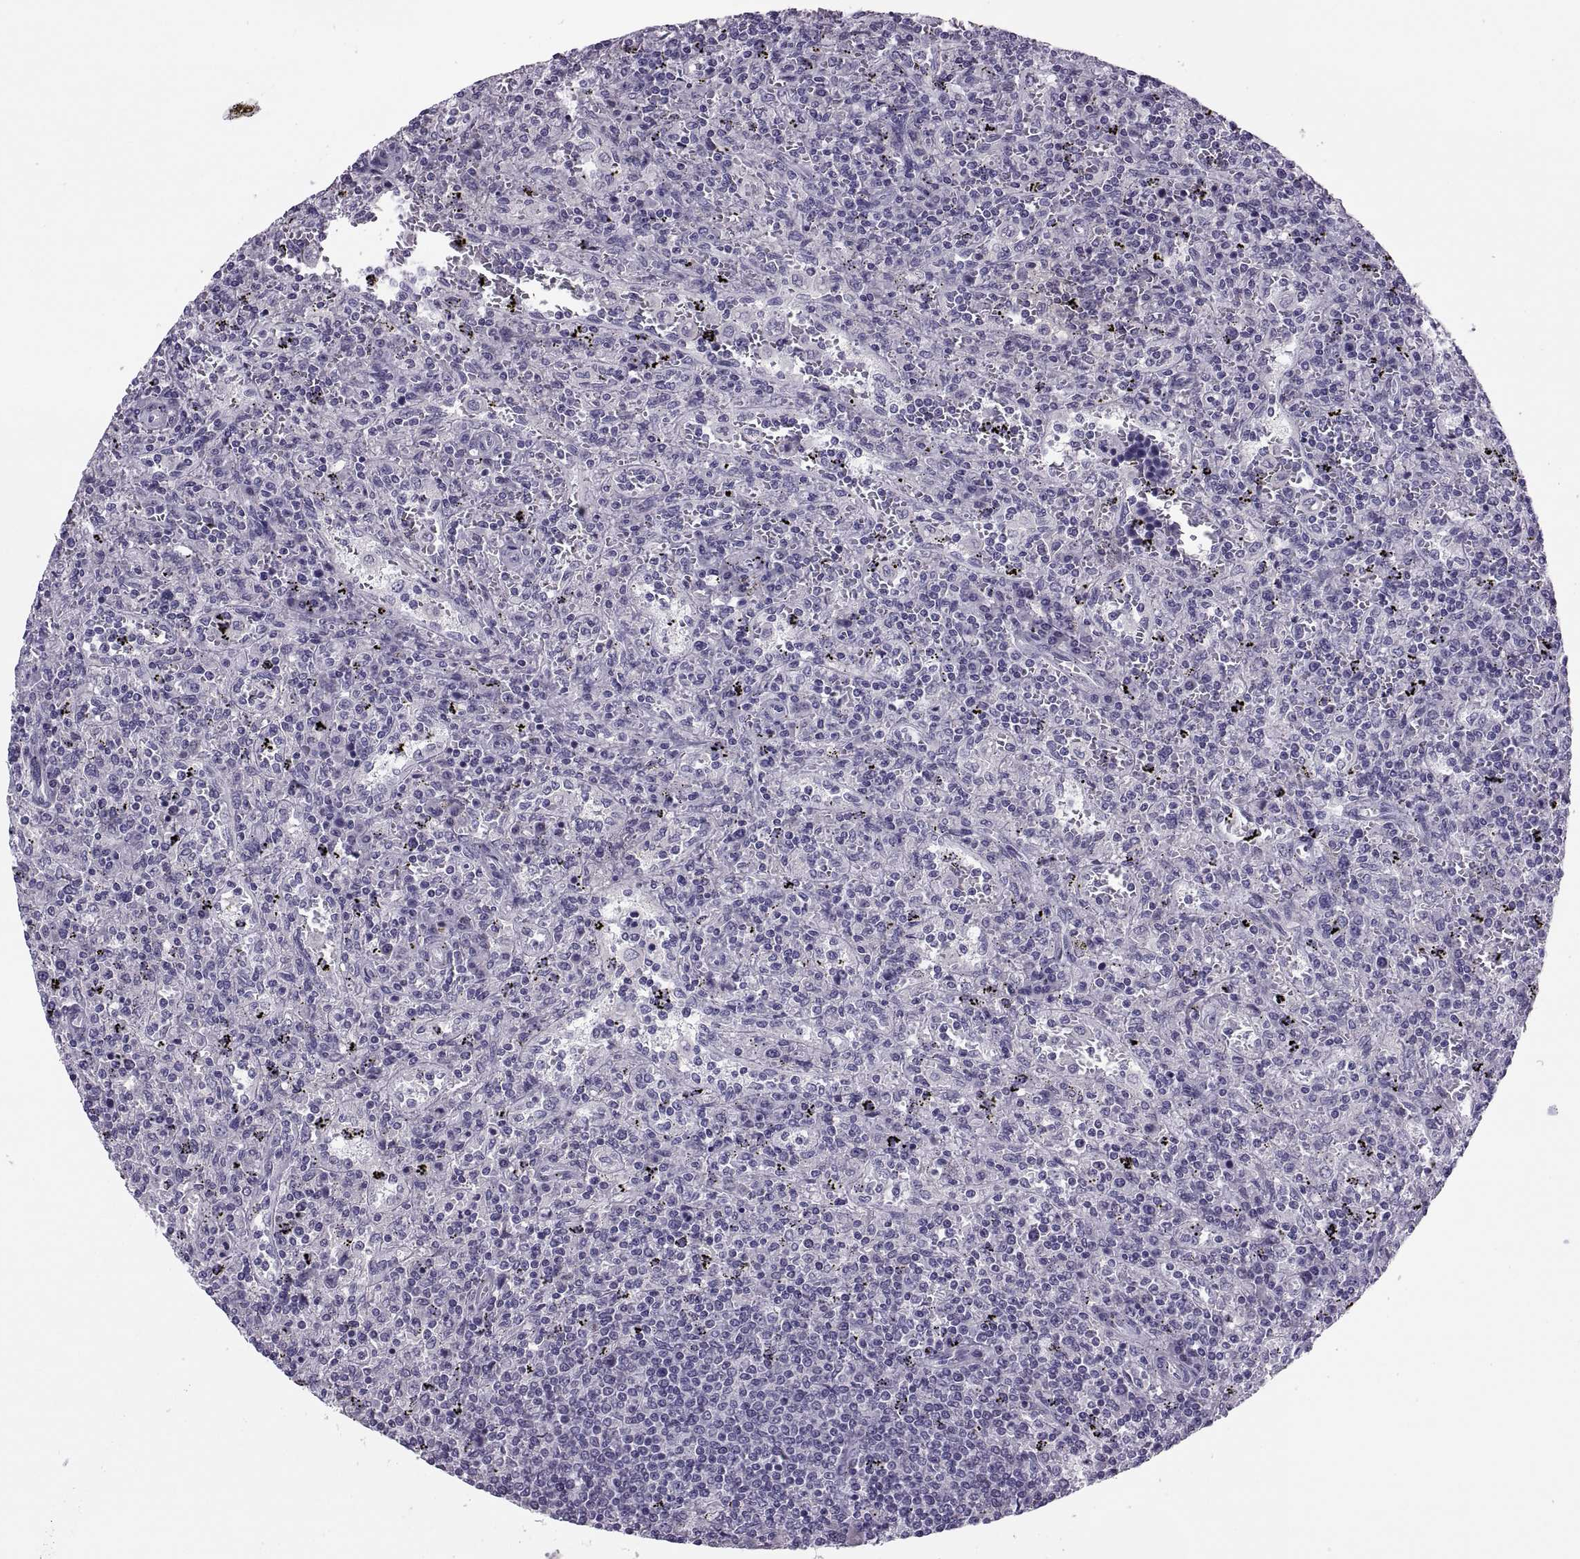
{"staining": {"intensity": "negative", "quantity": "none", "location": "none"}, "tissue": "lymphoma", "cell_type": "Tumor cells", "image_type": "cancer", "snomed": [{"axis": "morphology", "description": "Malignant lymphoma, non-Hodgkin's type, Low grade"}, {"axis": "topography", "description": "Spleen"}], "caption": "DAB immunohistochemical staining of lymphoma reveals no significant expression in tumor cells.", "gene": "SYNGR4", "patient": {"sex": "male", "age": 62}}